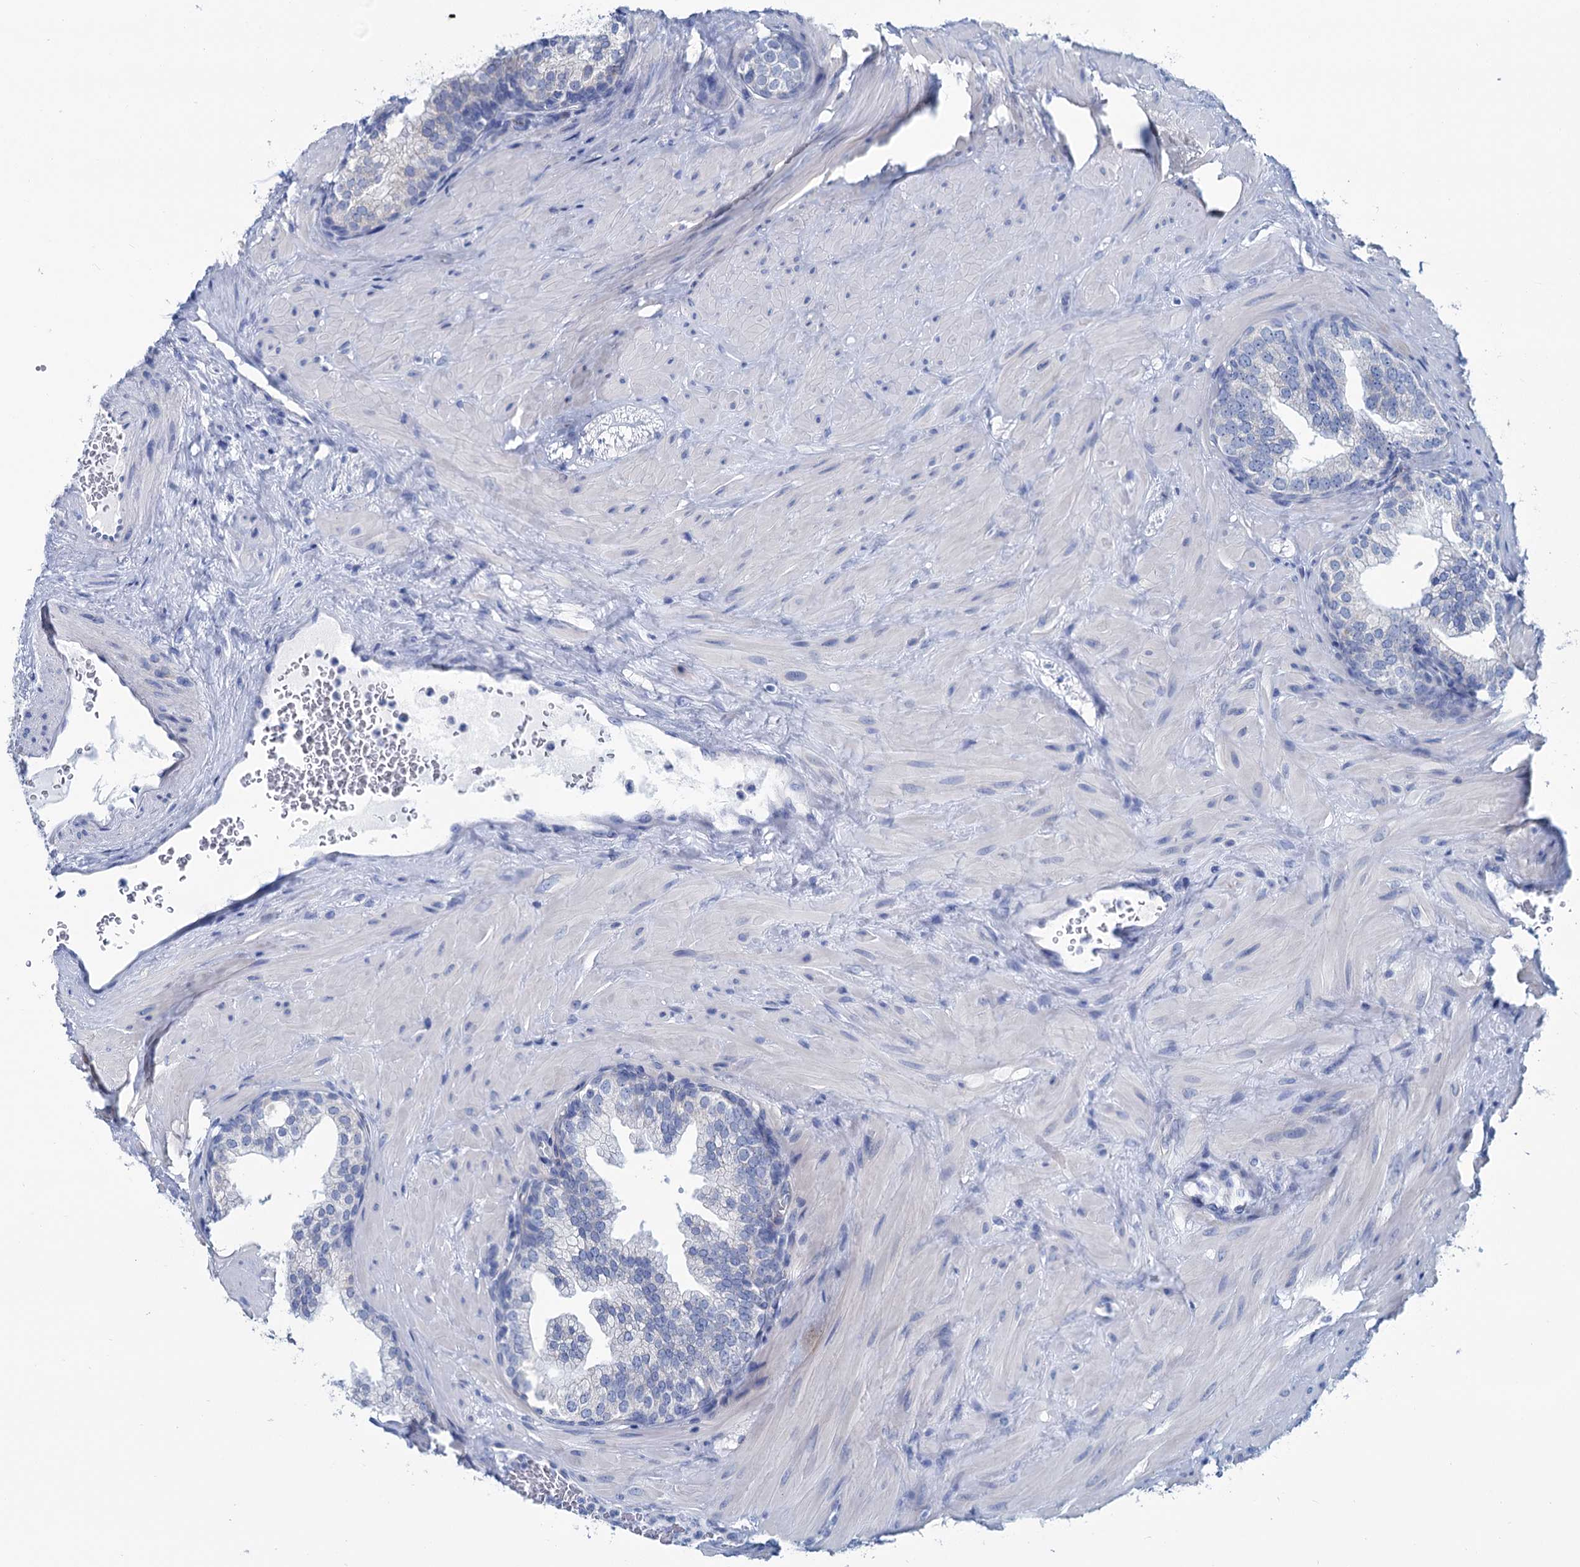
{"staining": {"intensity": "negative", "quantity": "none", "location": "none"}, "tissue": "prostate", "cell_type": "Glandular cells", "image_type": "normal", "snomed": [{"axis": "morphology", "description": "Normal tissue, NOS"}, {"axis": "topography", "description": "Prostate"}], "caption": "There is no significant staining in glandular cells of prostate. (DAB (3,3'-diaminobenzidine) immunohistochemistry with hematoxylin counter stain).", "gene": "SLC1A3", "patient": {"sex": "male", "age": 60}}